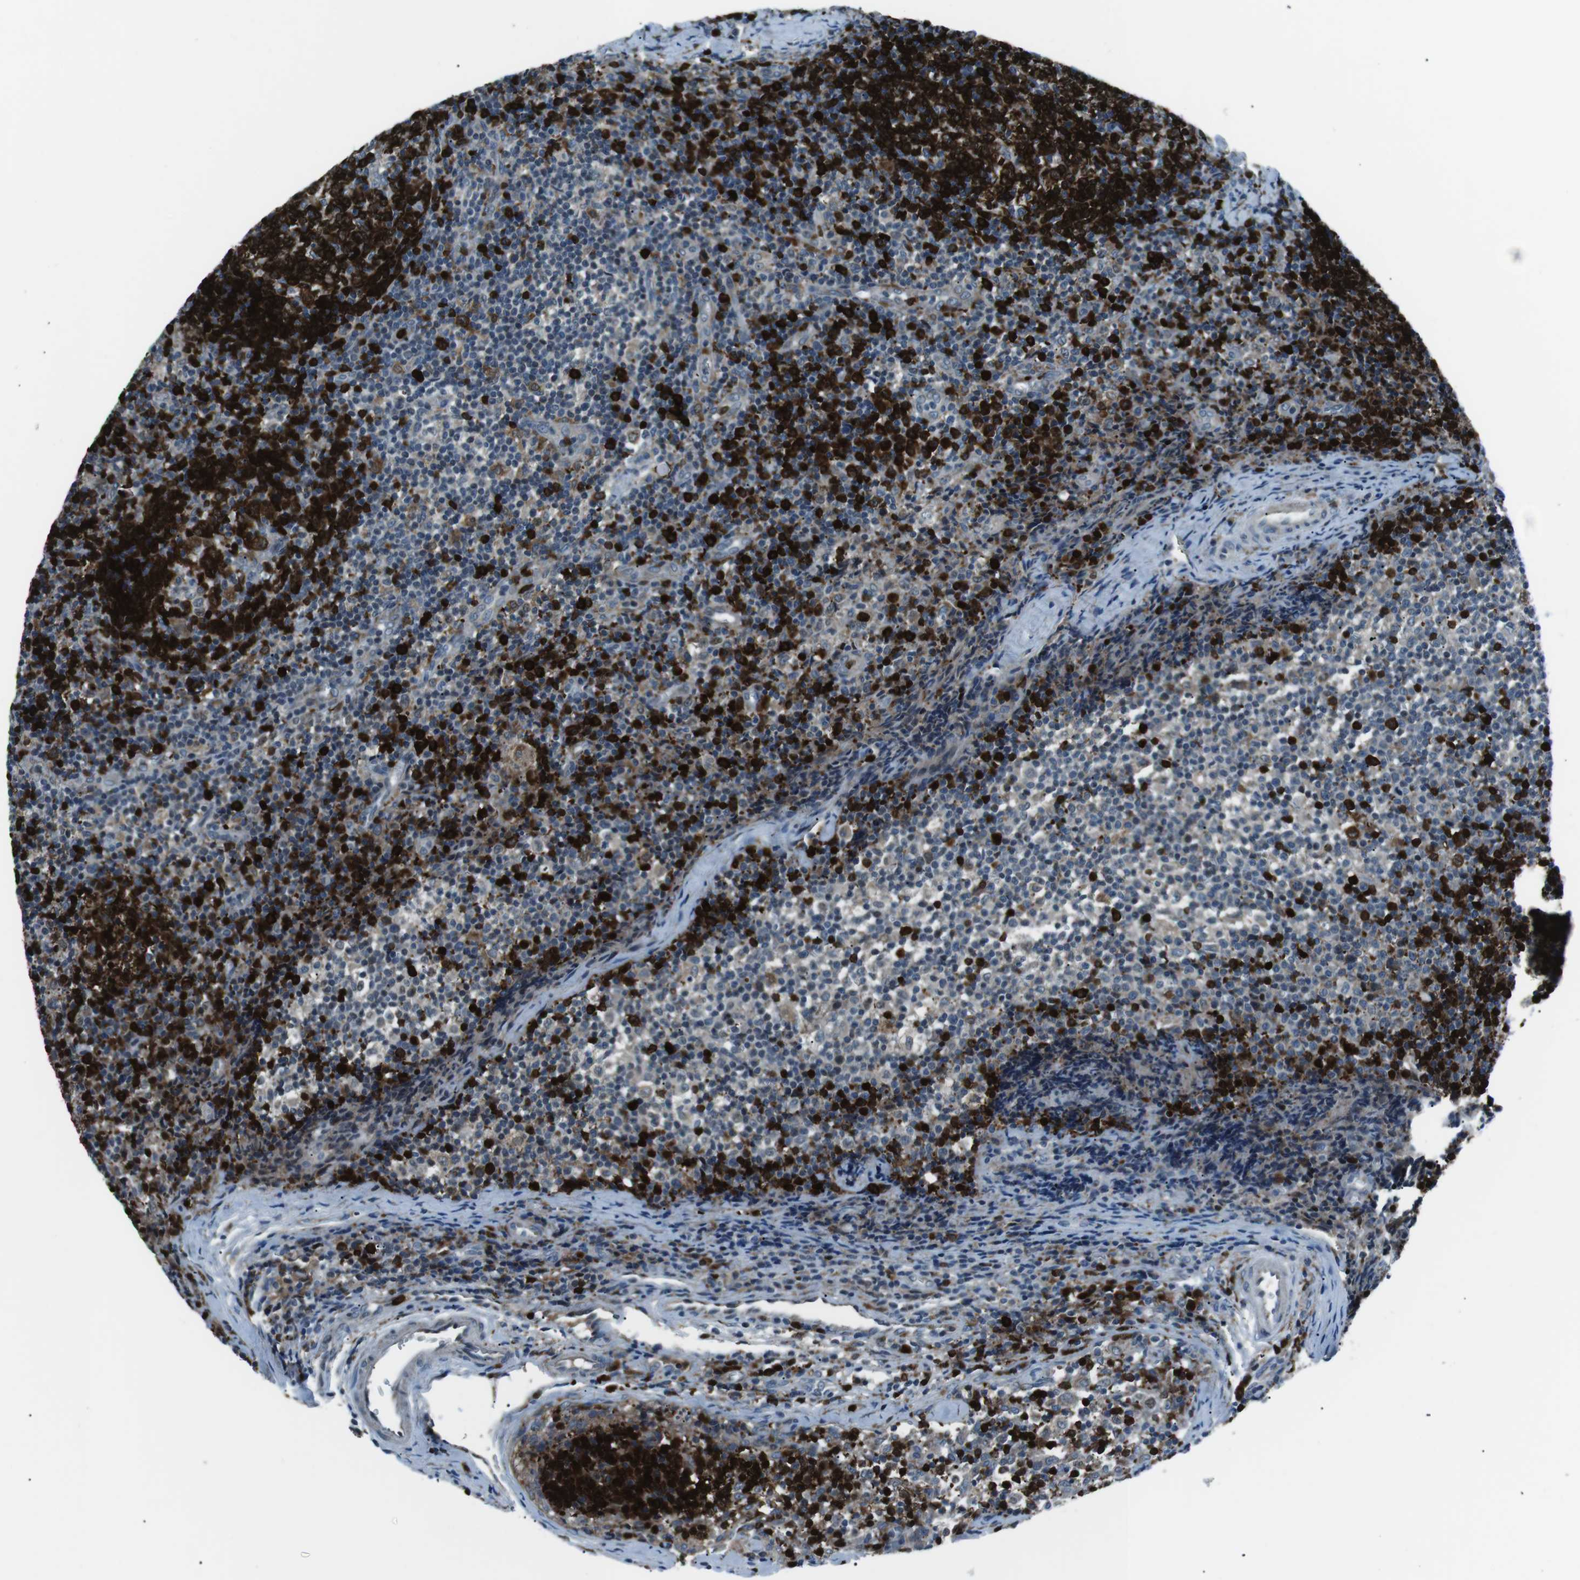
{"staining": {"intensity": "strong", "quantity": ">75%", "location": "cytoplasmic/membranous"}, "tissue": "lymph node", "cell_type": "Germinal center cells", "image_type": "normal", "snomed": [{"axis": "morphology", "description": "Normal tissue, NOS"}, {"axis": "morphology", "description": "Inflammation, NOS"}, {"axis": "topography", "description": "Lymph node"}], "caption": "Approximately >75% of germinal center cells in unremarkable human lymph node reveal strong cytoplasmic/membranous protein expression as visualized by brown immunohistochemical staining.", "gene": "BLNK", "patient": {"sex": "male", "age": 55}}